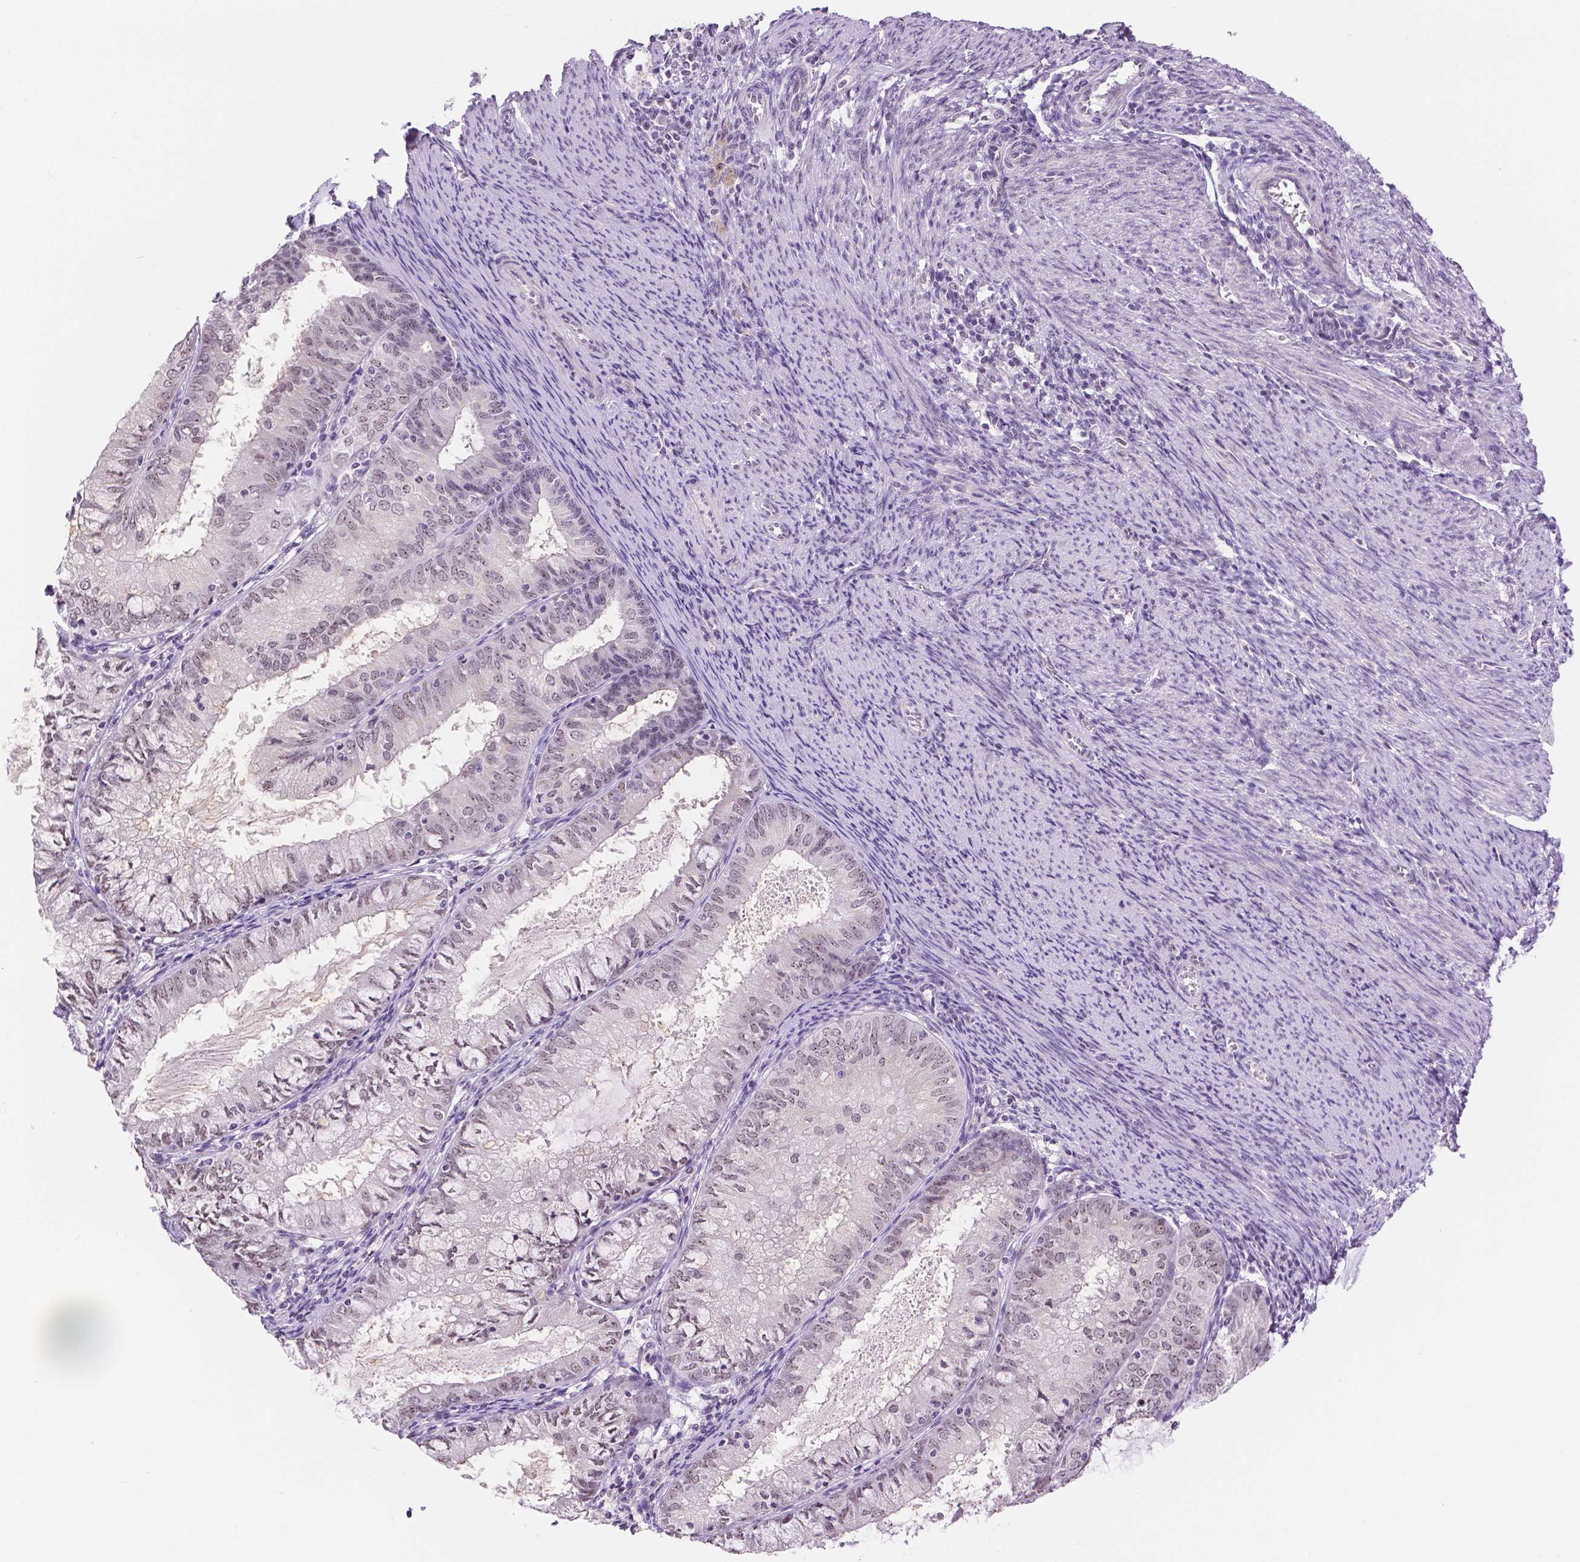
{"staining": {"intensity": "weak", "quantity": "25%-75%", "location": "nuclear"}, "tissue": "endometrial cancer", "cell_type": "Tumor cells", "image_type": "cancer", "snomed": [{"axis": "morphology", "description": "Adenocarcinoma, NOS"}, {"axis": "topography", "description": "Endometrium"}], "caption": "Protein analysis of endometrial cancer tissue demonstrates weak nuclear staining in about 25%-75% of tumor cells. The staining was performed using DAB (3,3'-diaminobenzidine) to visualize the protein expression in brown, while the nuclei were stained in blue with hematoxylin (Magnification: 20x).", "gene": "NHP2", "patient": {"sex": "female", "age": 57}}